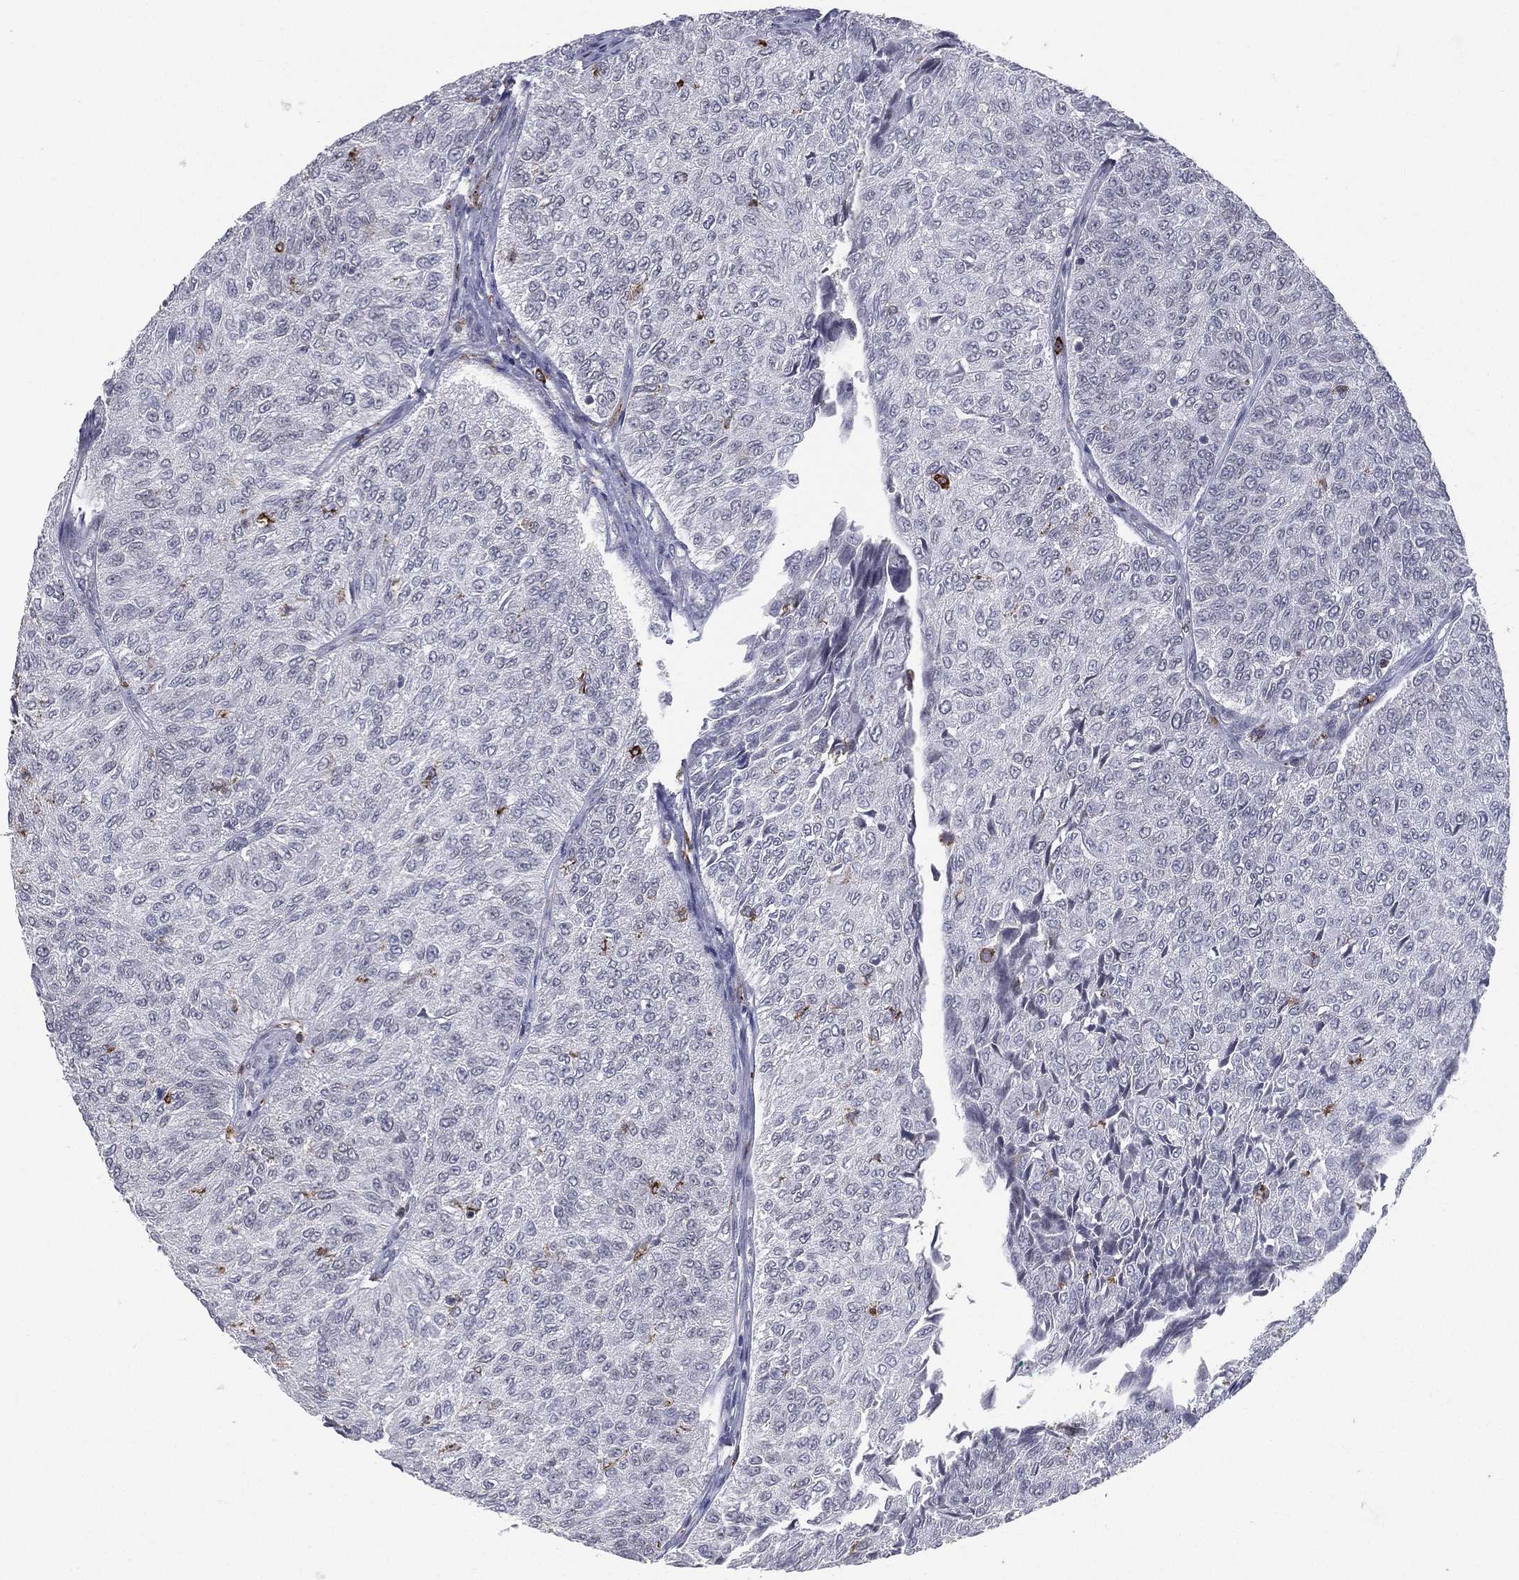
{"staining": {"intensity": "negative", "quantity": "none", "location": "none"}, "tissue": "urothelial cancer", "cell_type": "Tumor cells", "image_type": "cancer", "snomed": [{"axis": "morphology", "description": "Urothelial carcinoma, Low grade"}, {"axis": "topography", "description": "Urinary bladder"}], "caption": "This is an immunohistochemistry (IHC) micrograph of urothelial cancer. There is no expression in tumor cells.", "gene": "EVI2B", "patient": {"sex": "male", "age": 78}}